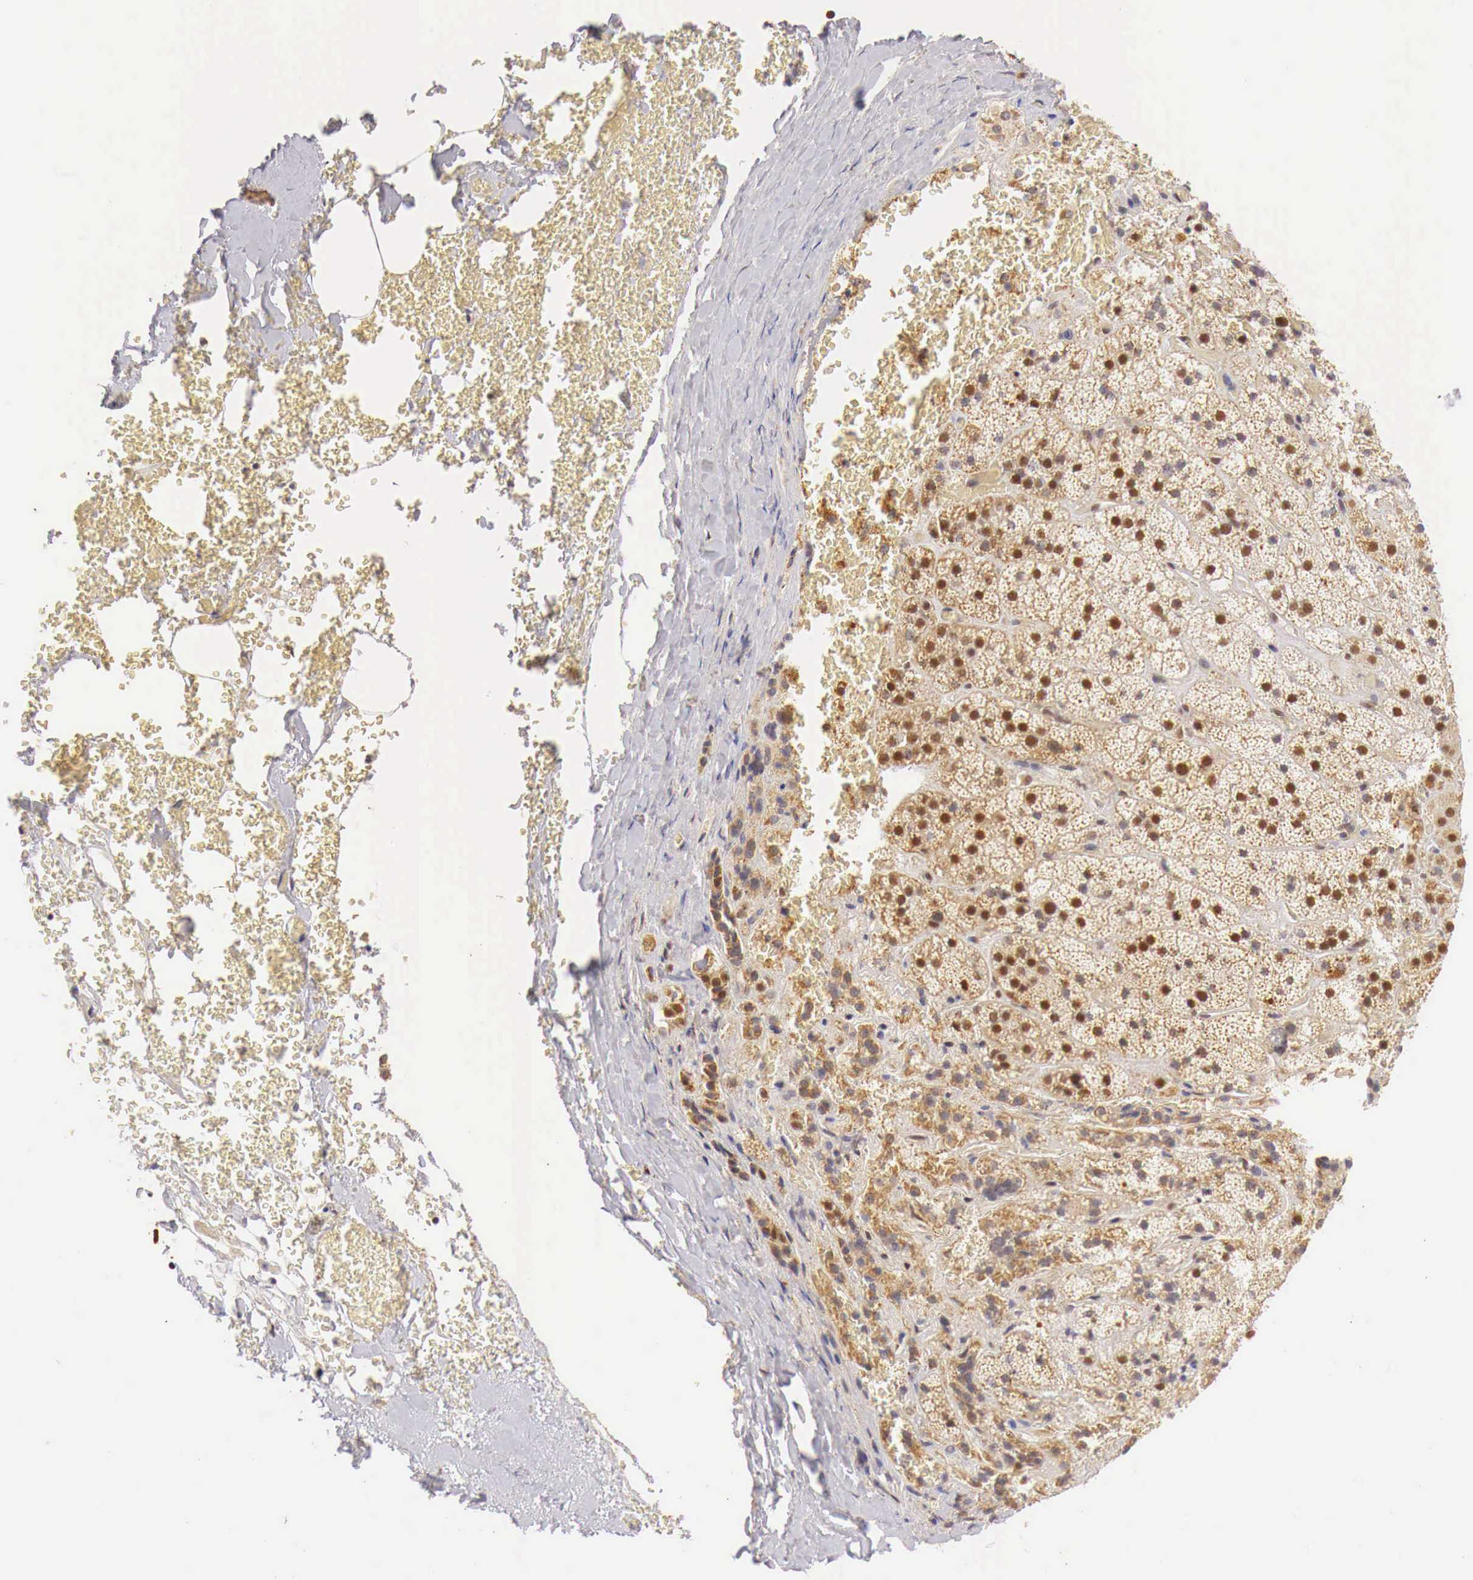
{"staining": {"intensity": "moderate", "quantity": ">75%", "location": "cytoplasmic/membranous,nuclear"}, "tissue": "adrenal gland", "cell_type": "Glandular cells", "image_type": "normal", "snomed": [{"axis": "morphology", "description": "Normal tissue, NOS"}, {"axis": "topography", "description": "Adrenal gland"}], "caption": "Moderate cytoplasmic/membranous,nuclear staining for a protein is seen in approximately >75% of glandular cells of benign adrenal gland using immunohistochemistry (IHC).", "gene": "GPKOW", "patient": {"sex": "male", "age": 57}}